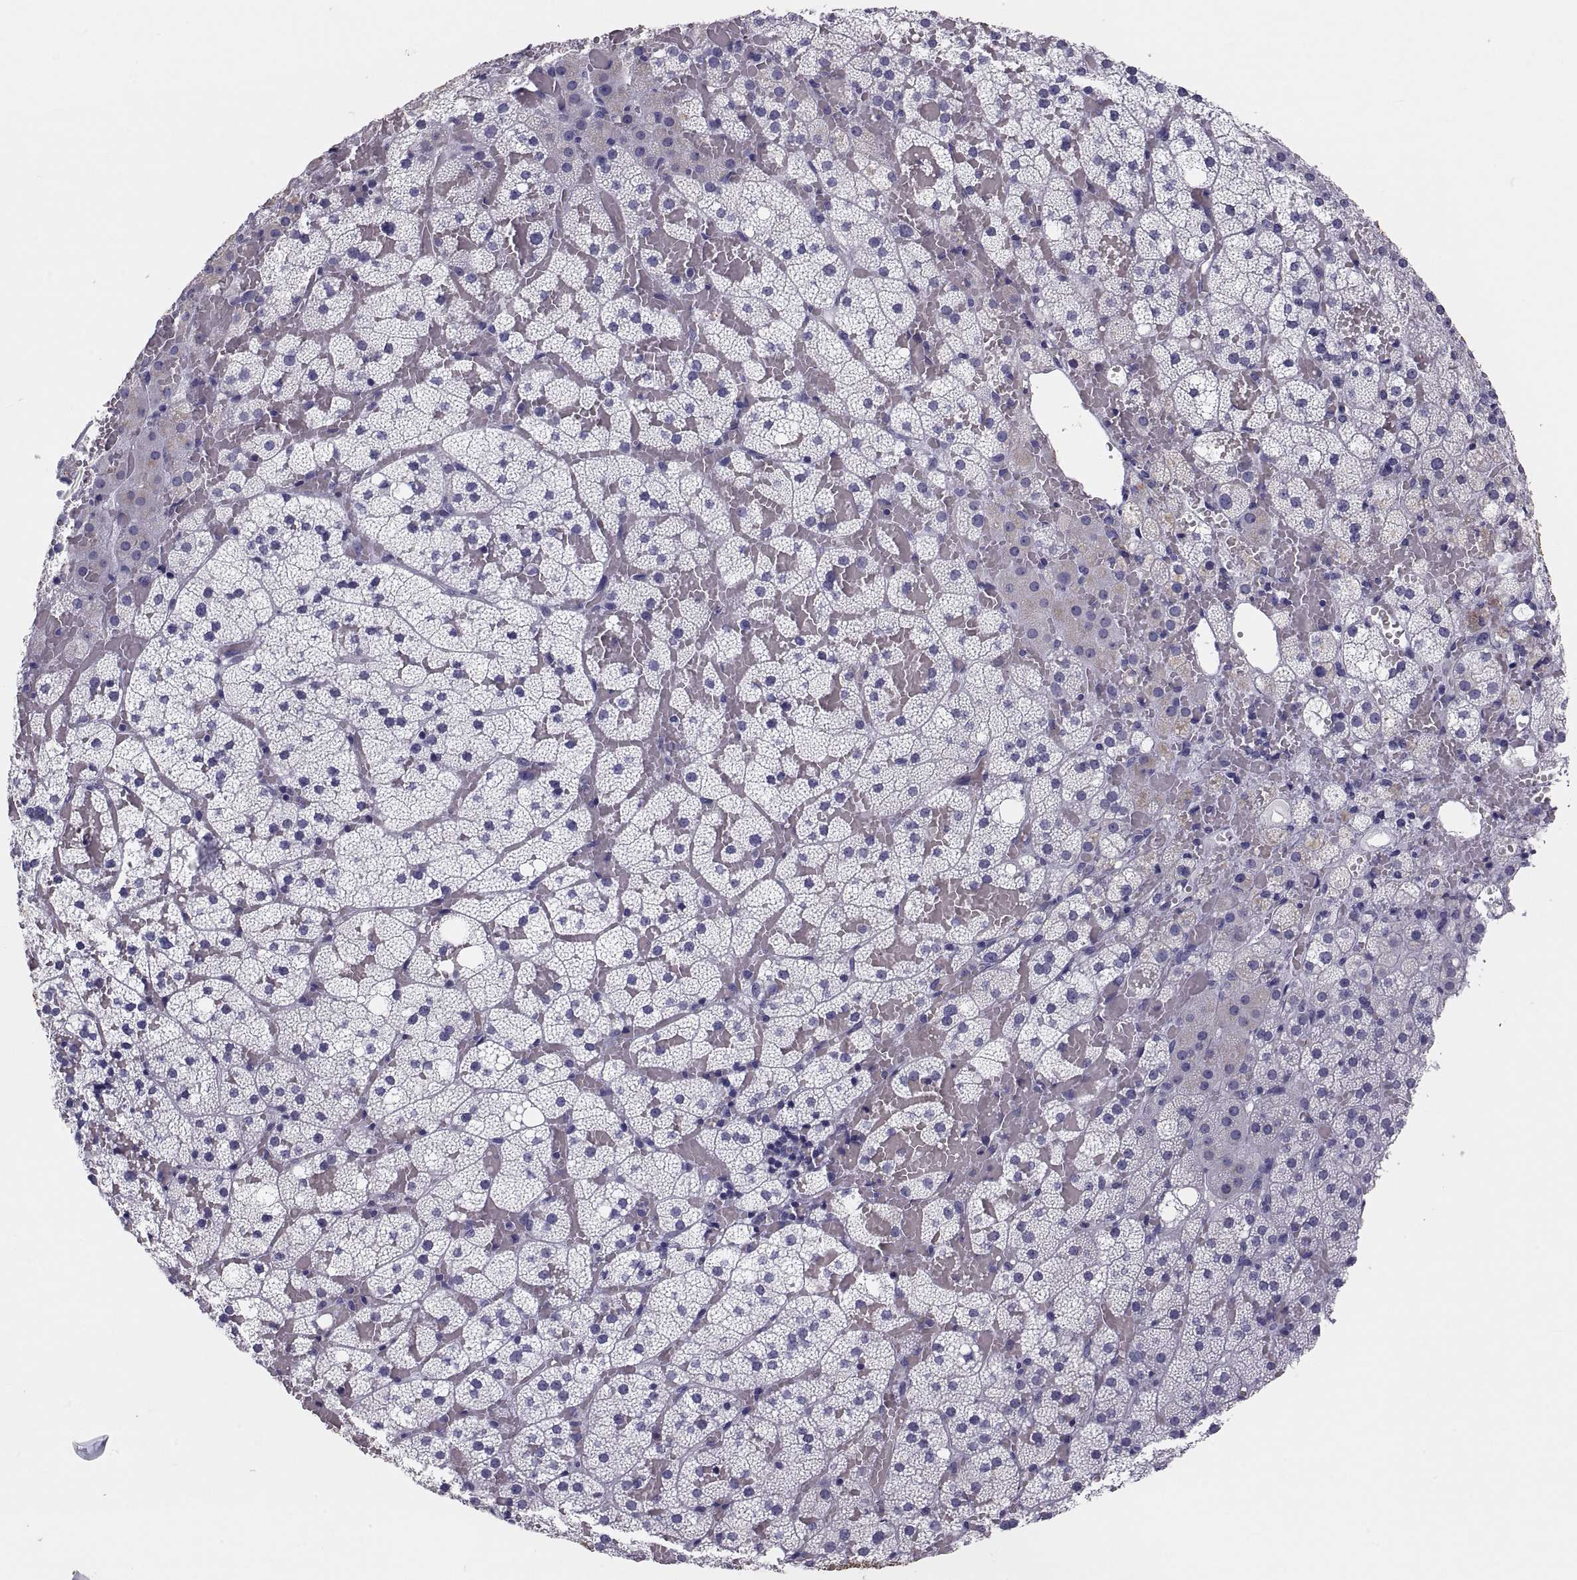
{"staining": {"intensity": "strong", "quantity": "<25%", "location": "cytoplasmic/membranous"}, "tissue": "adrenal gland", "cell_type": "Glandular cells", "image_type": "normal", "snomed": [{"axis": "morphology", "description": "Normal tissue, NOS"}, {"axis": "topography", "description": "Adrenal gland"}], "caption": "Immunohistochemistry histopathology image of unremarkable adrenal gland stained for a protein (brown), which displays medium levels of strong cytoplasmic/membranous expression in about <25% of glandular cells.", "gene": "DEFB129", "patient": {"sex": "male", "age": 53}}